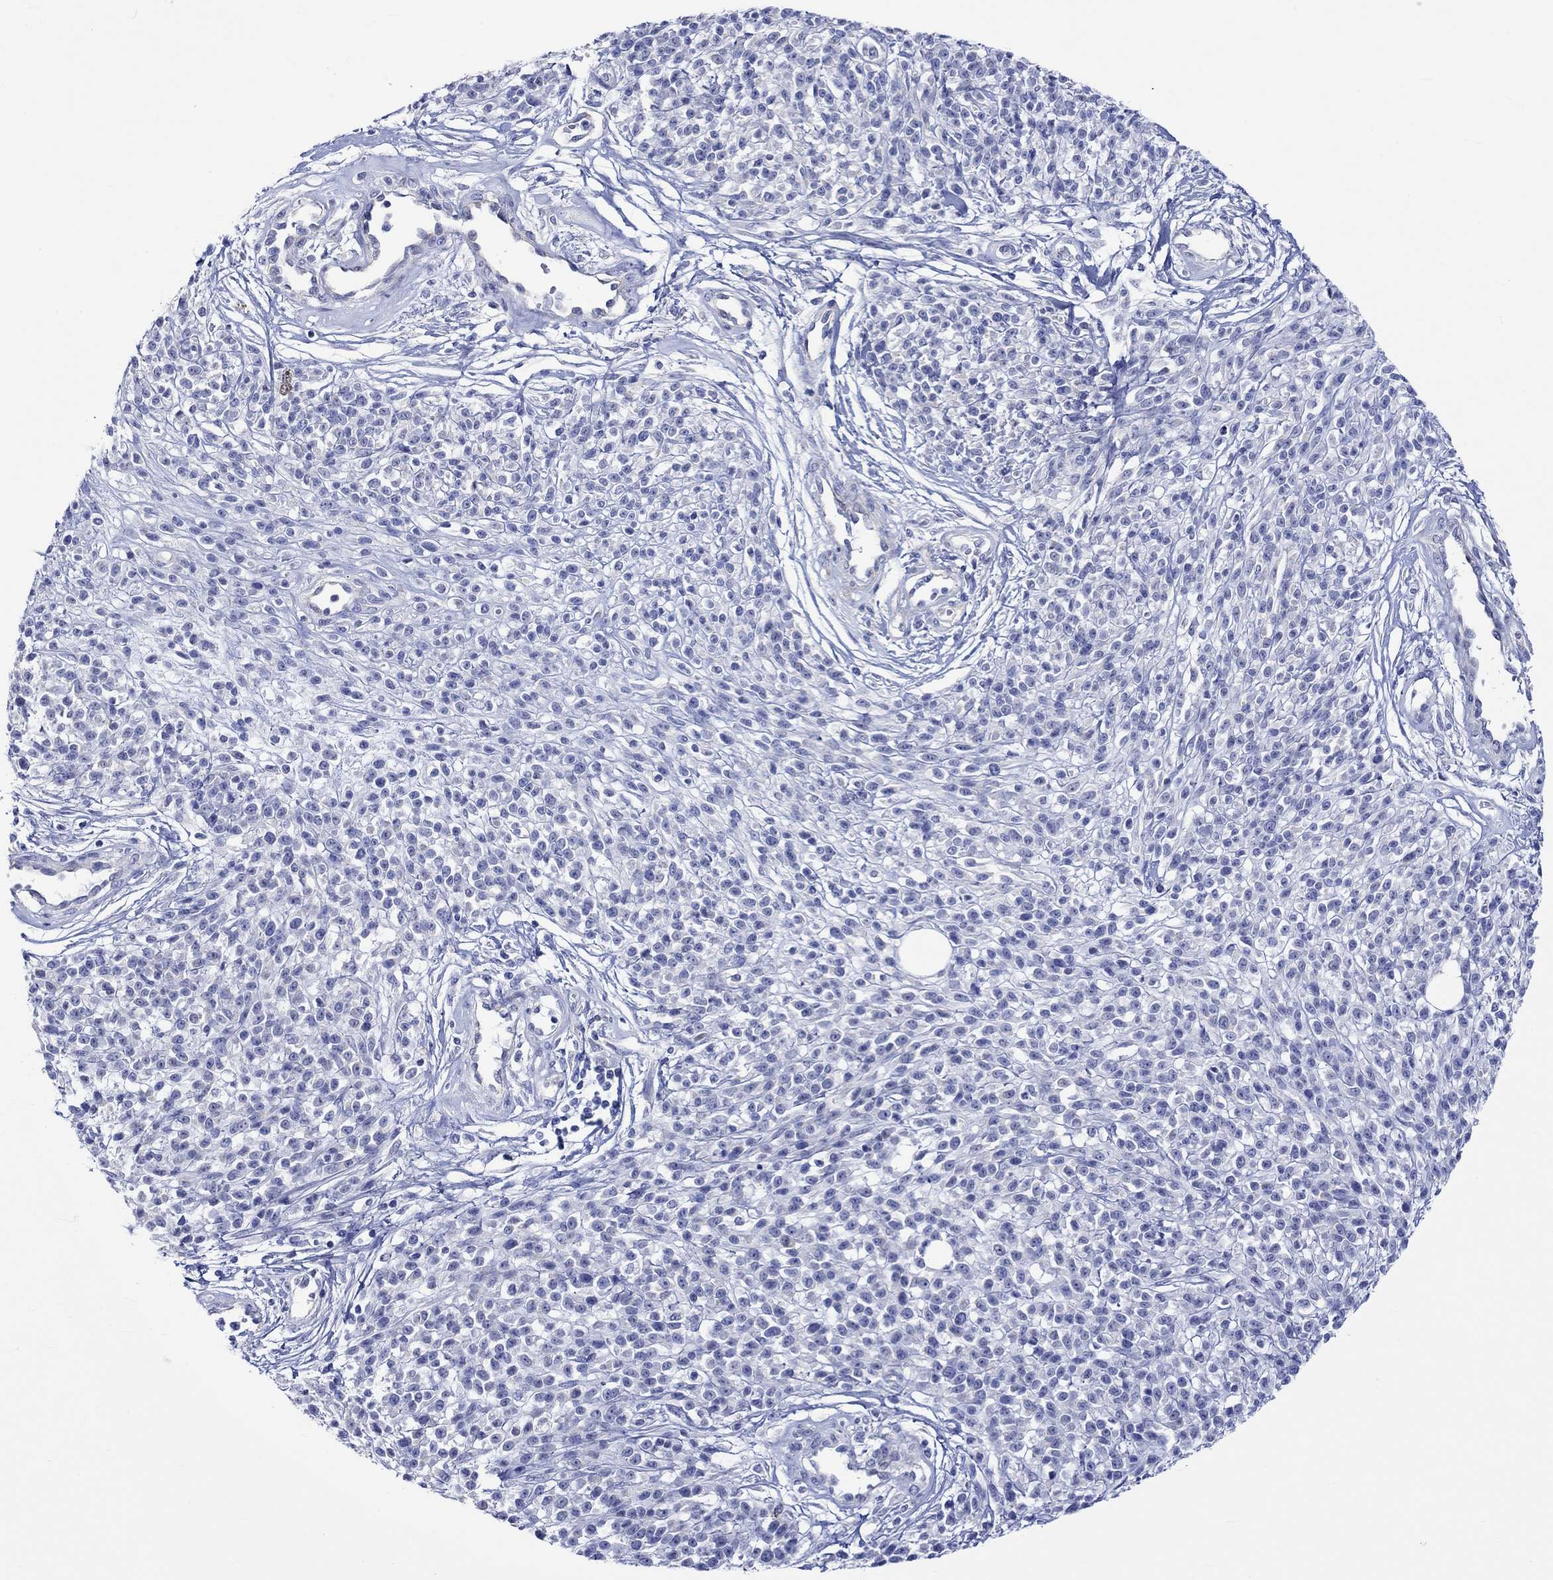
{"staining": {"intensity": "negative", "quantity": "none", "location": "none"}, "tissue": "melanoma", "cell_type": "Tumor cells", "image_type": "cancer", "snomed": [{"axis": "morphology", "description": "Malignant melanoma, NOS"}, {"axis": "topography", "description": "Skin"}, {"axis": "topography", "description": "Skin of trunk"}], "caption": "IHC histopathology image of human melanoma stained for a protein (brown), which displays no staining in tumor cells.", "gene": "HARBI1", "patient": {"sex": "male", "age": 74}}